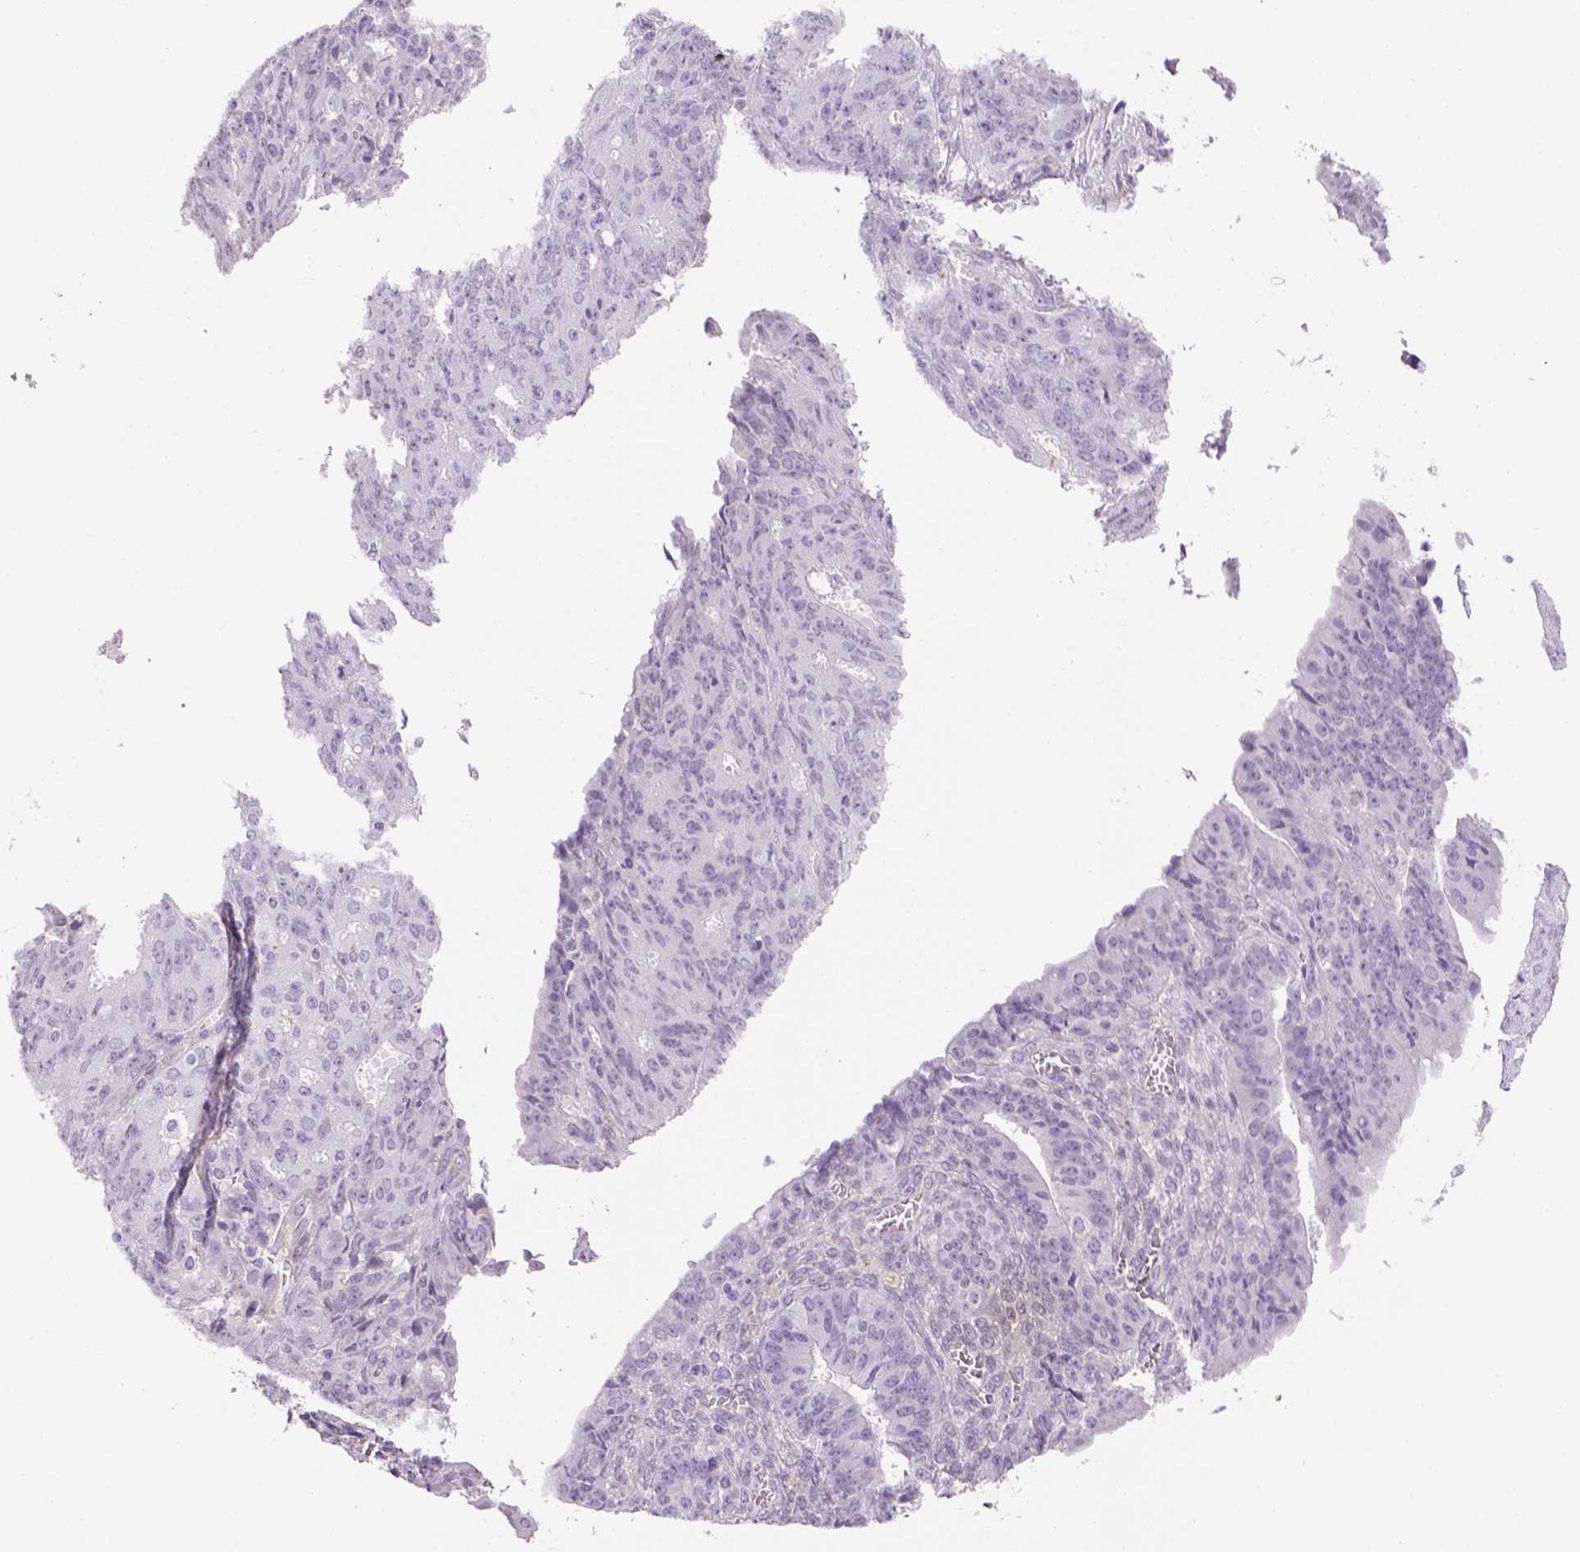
{"staining": {"intensity": "negative", "quantity": "none", "location": "none"}, "tissue": "ovarian cancer", "cell_type": "Tumor cells", "image_type": "cancer", "snomed": [{"axis": "morphology", "description": "Carcinoma, endometroid"}, {"axis": "topography", "description": "Ovary"}], "caption": "High magnification brightfield microscopy of ovarian cancer stained with DAB (3,3'-diaminobenzidine) (brown) and counterstained with hematoxylin (blue): tumor cells show no significant staining.", "gene": "PRRT1", "patient": {"sex": "female", "age": 42}}